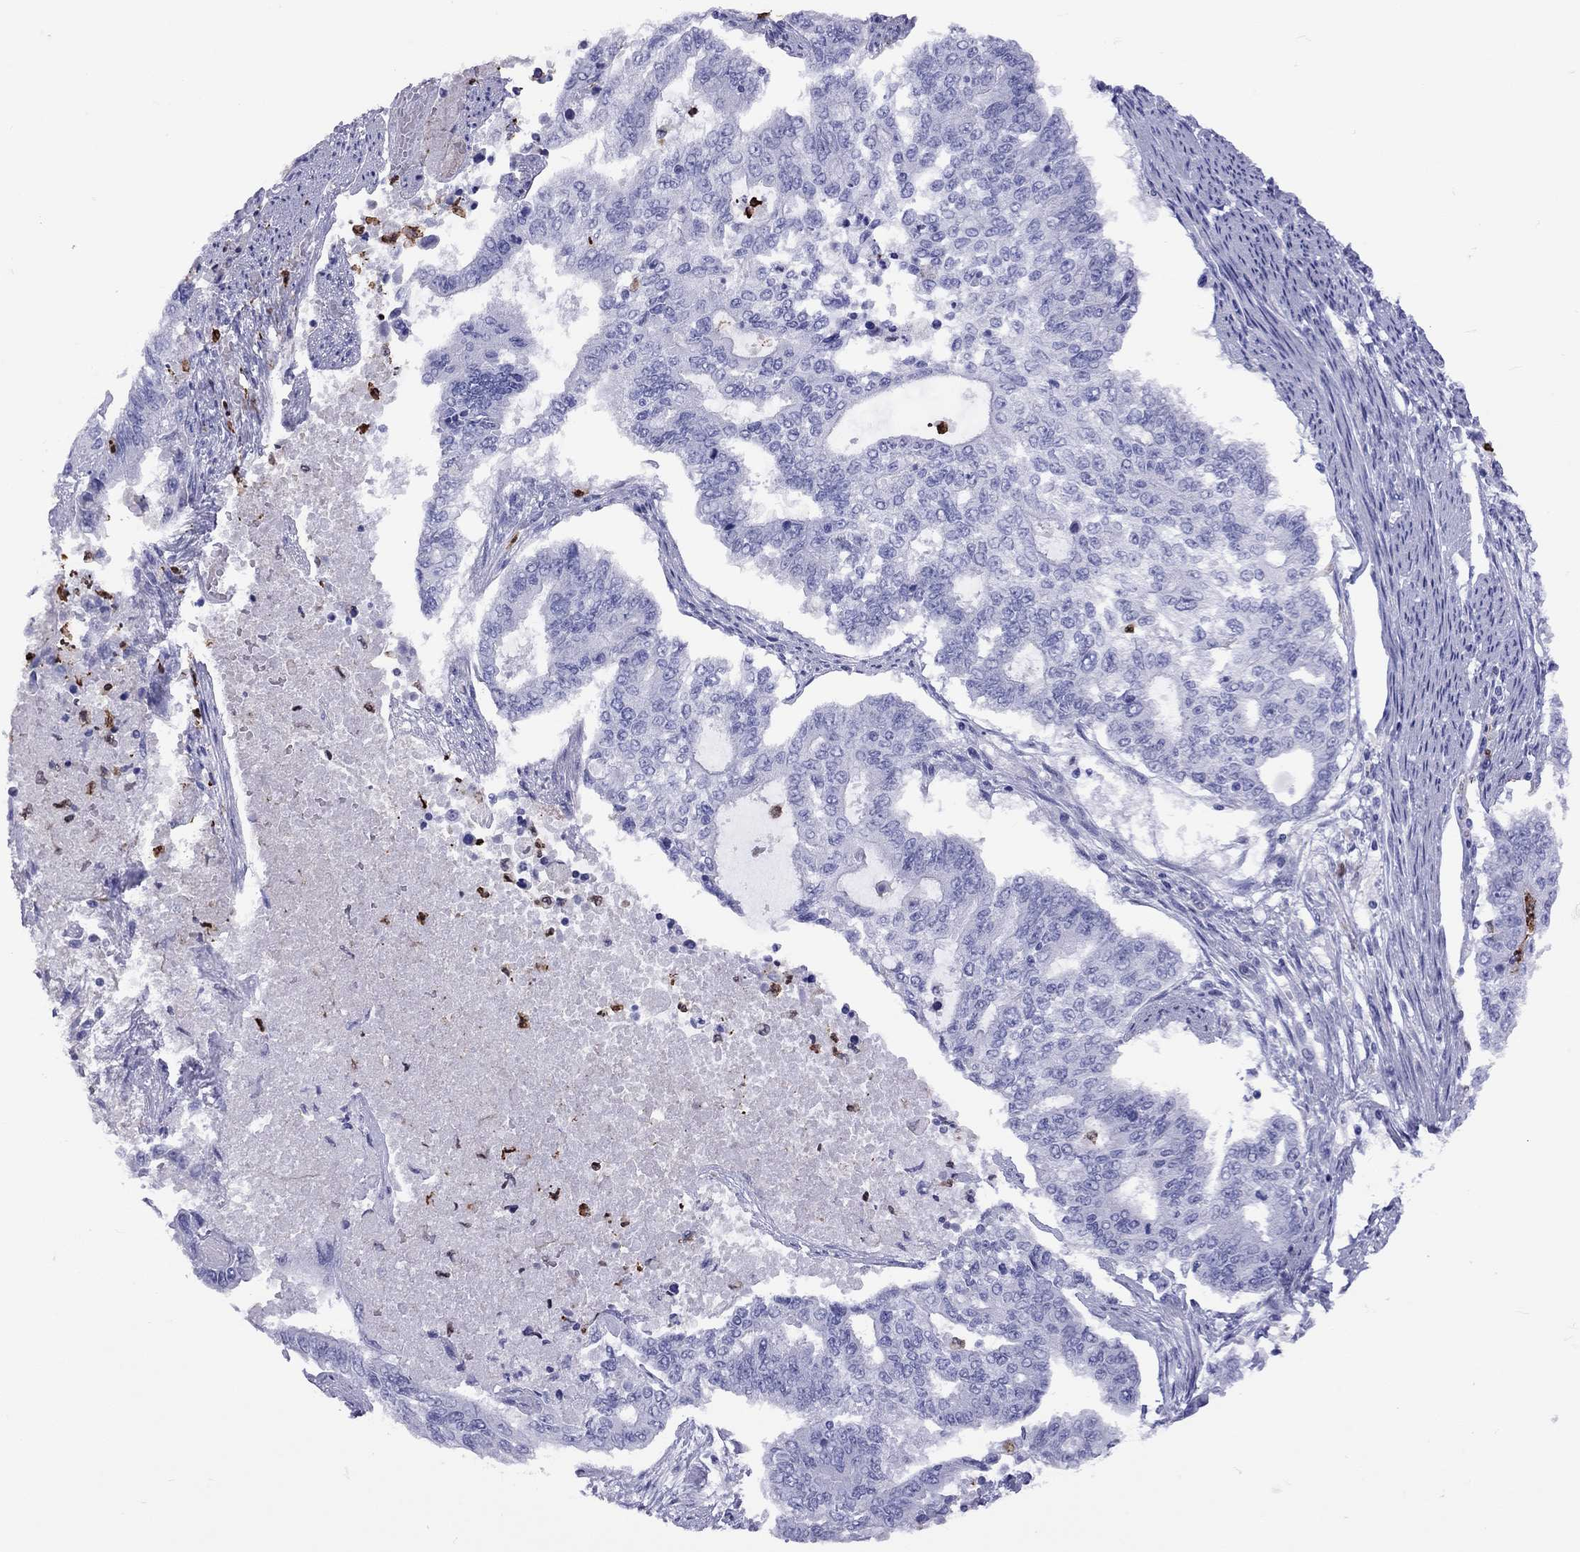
{"staining": {"intensity": "negative", "quantity": "none", "location": "none"}, "tissue": "endometrial cancer", "cell_type": "Tumor cells", "image_type": "cancer", "snomed": [{"axis": "morphology", "description": "Adenocarcinoma, NOS"}, {"axis": "topography", "description": "Uterus"}], "caption": "Human endometrial cancer stained for a protein using immunohistochemistry (IHC) reveals no staining in tumor cells.", "gene": "SLAMF1", "patient": {"sex": "female", "age": 59}}